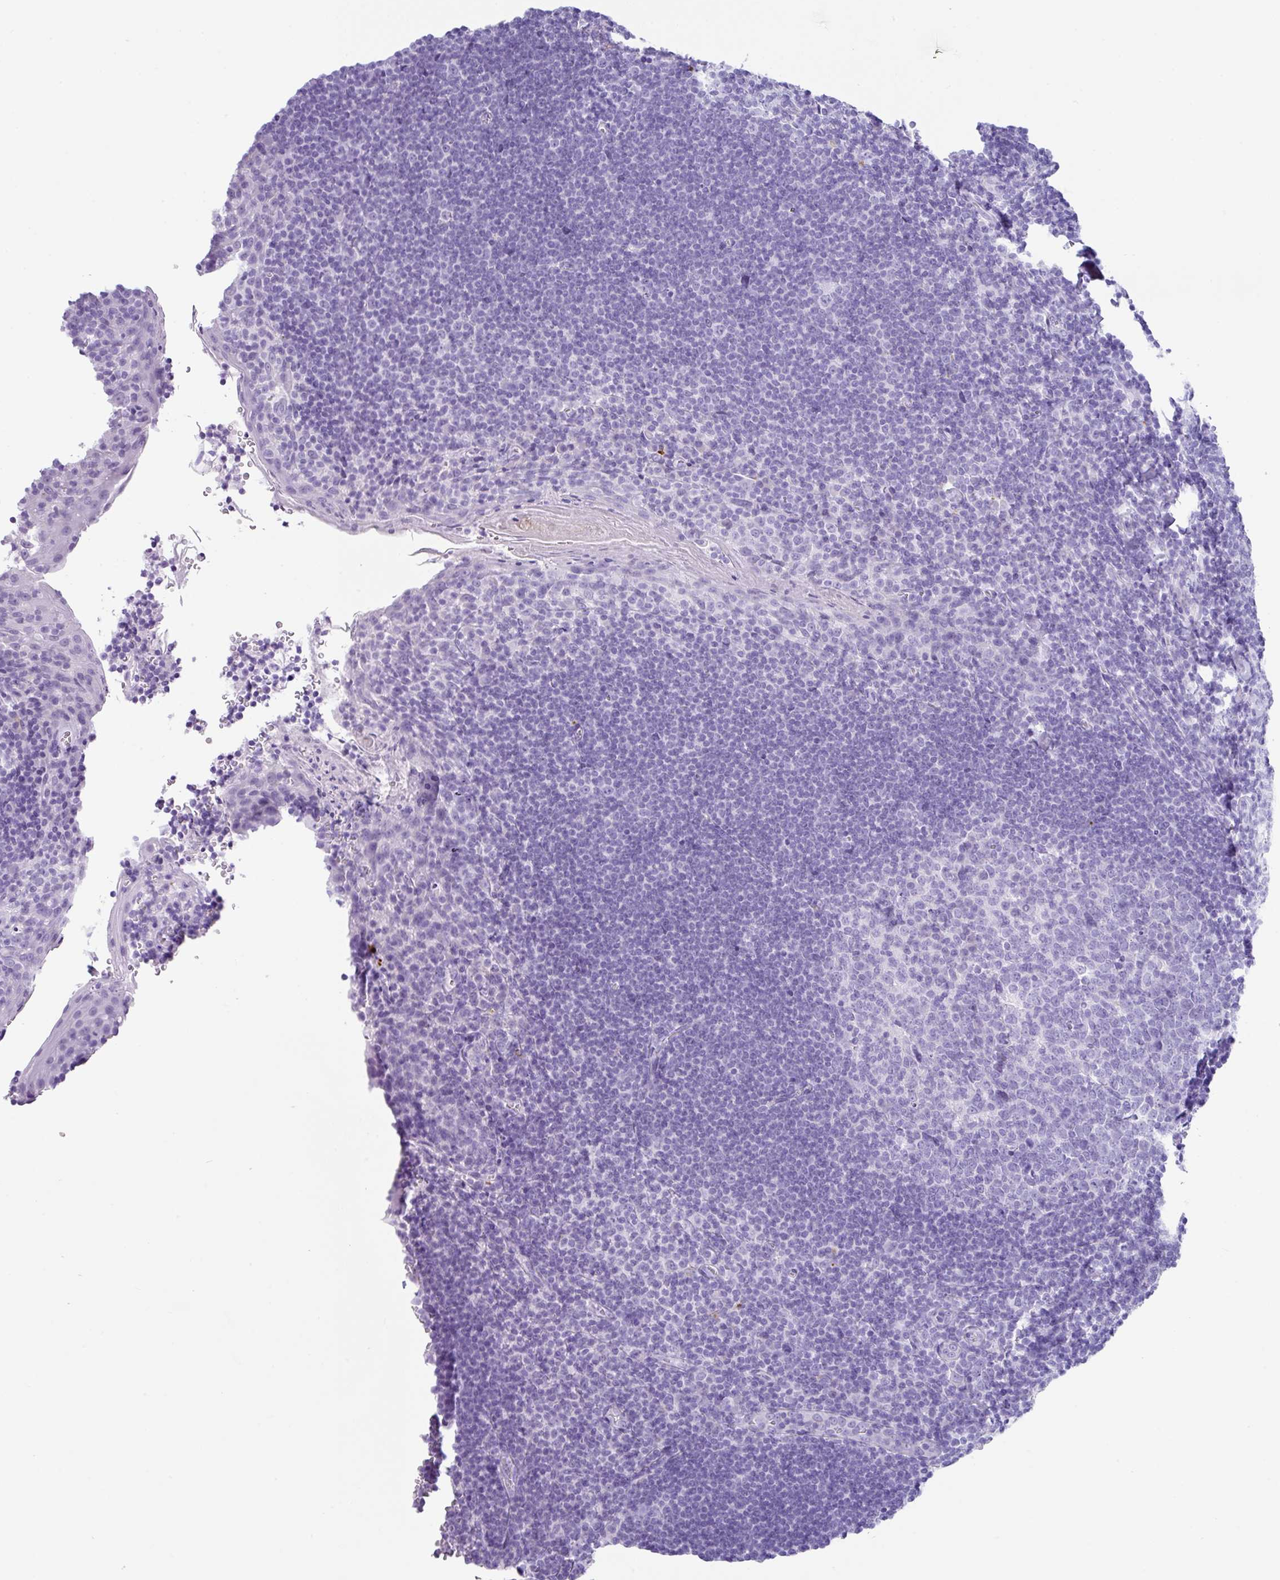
{"staining": {"intensity": "negative", "quantity": "none", "location": "none"}, "tissue": "tonsil", "cell_type": "Germinal center cells", "image_type": "normal", "snomed": [{"axis": "morphology", "description": "Normal tissue, NOS"}, {"axis": "topography", "description": "Tonsil"}], "caption": "IHC histopathology image of benign human tonsil stained for a protein (brown), which demonstrates no staining in germinal center cells. Brightfield microscopy of IHC stained with DAB (brown) and hematoxylin (blue), captured at high magnification.", "gene": "ZG16", "patient": {"sex": "male", "age": 27}}